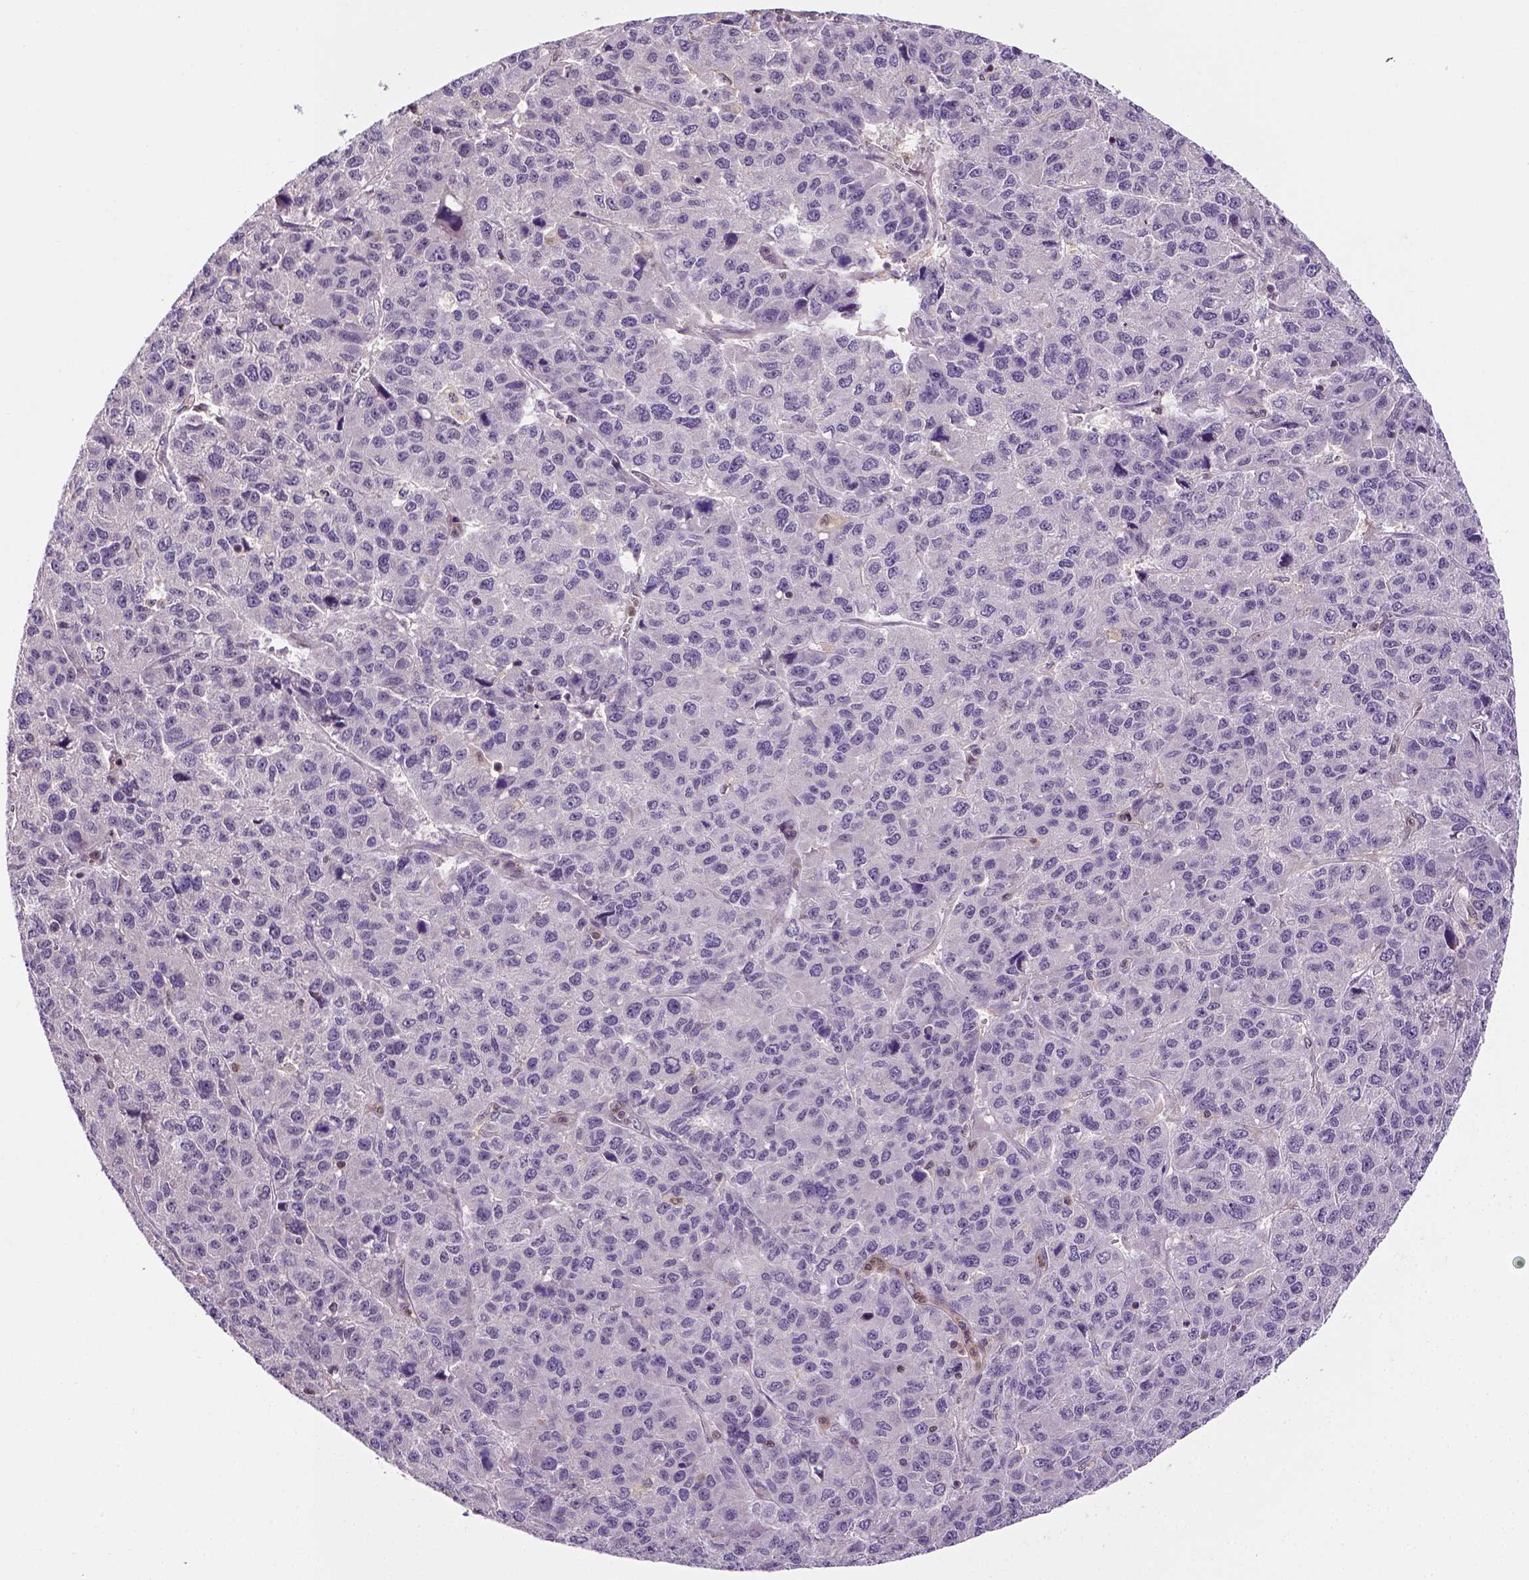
{"staining": {"intensity": "negative", "quantity": "none", "location": "none"}, "tissue": "liver cancer", "cell_type": "Tumor cells", "image_type": "cancer", "snomed": [{"axis": "morphology", "description": "Carcinoma, Hepatocellular, NOS"}, {"axis": "topography", "description": "Liver"}], "caption": "This is a image of immunohistochemistry (IHC) staining of liver hepatocellular carcinoma, which shows no expression in tumor cells.", "gene": "MATK", "patient": {"sex": "male", "age": 69}}